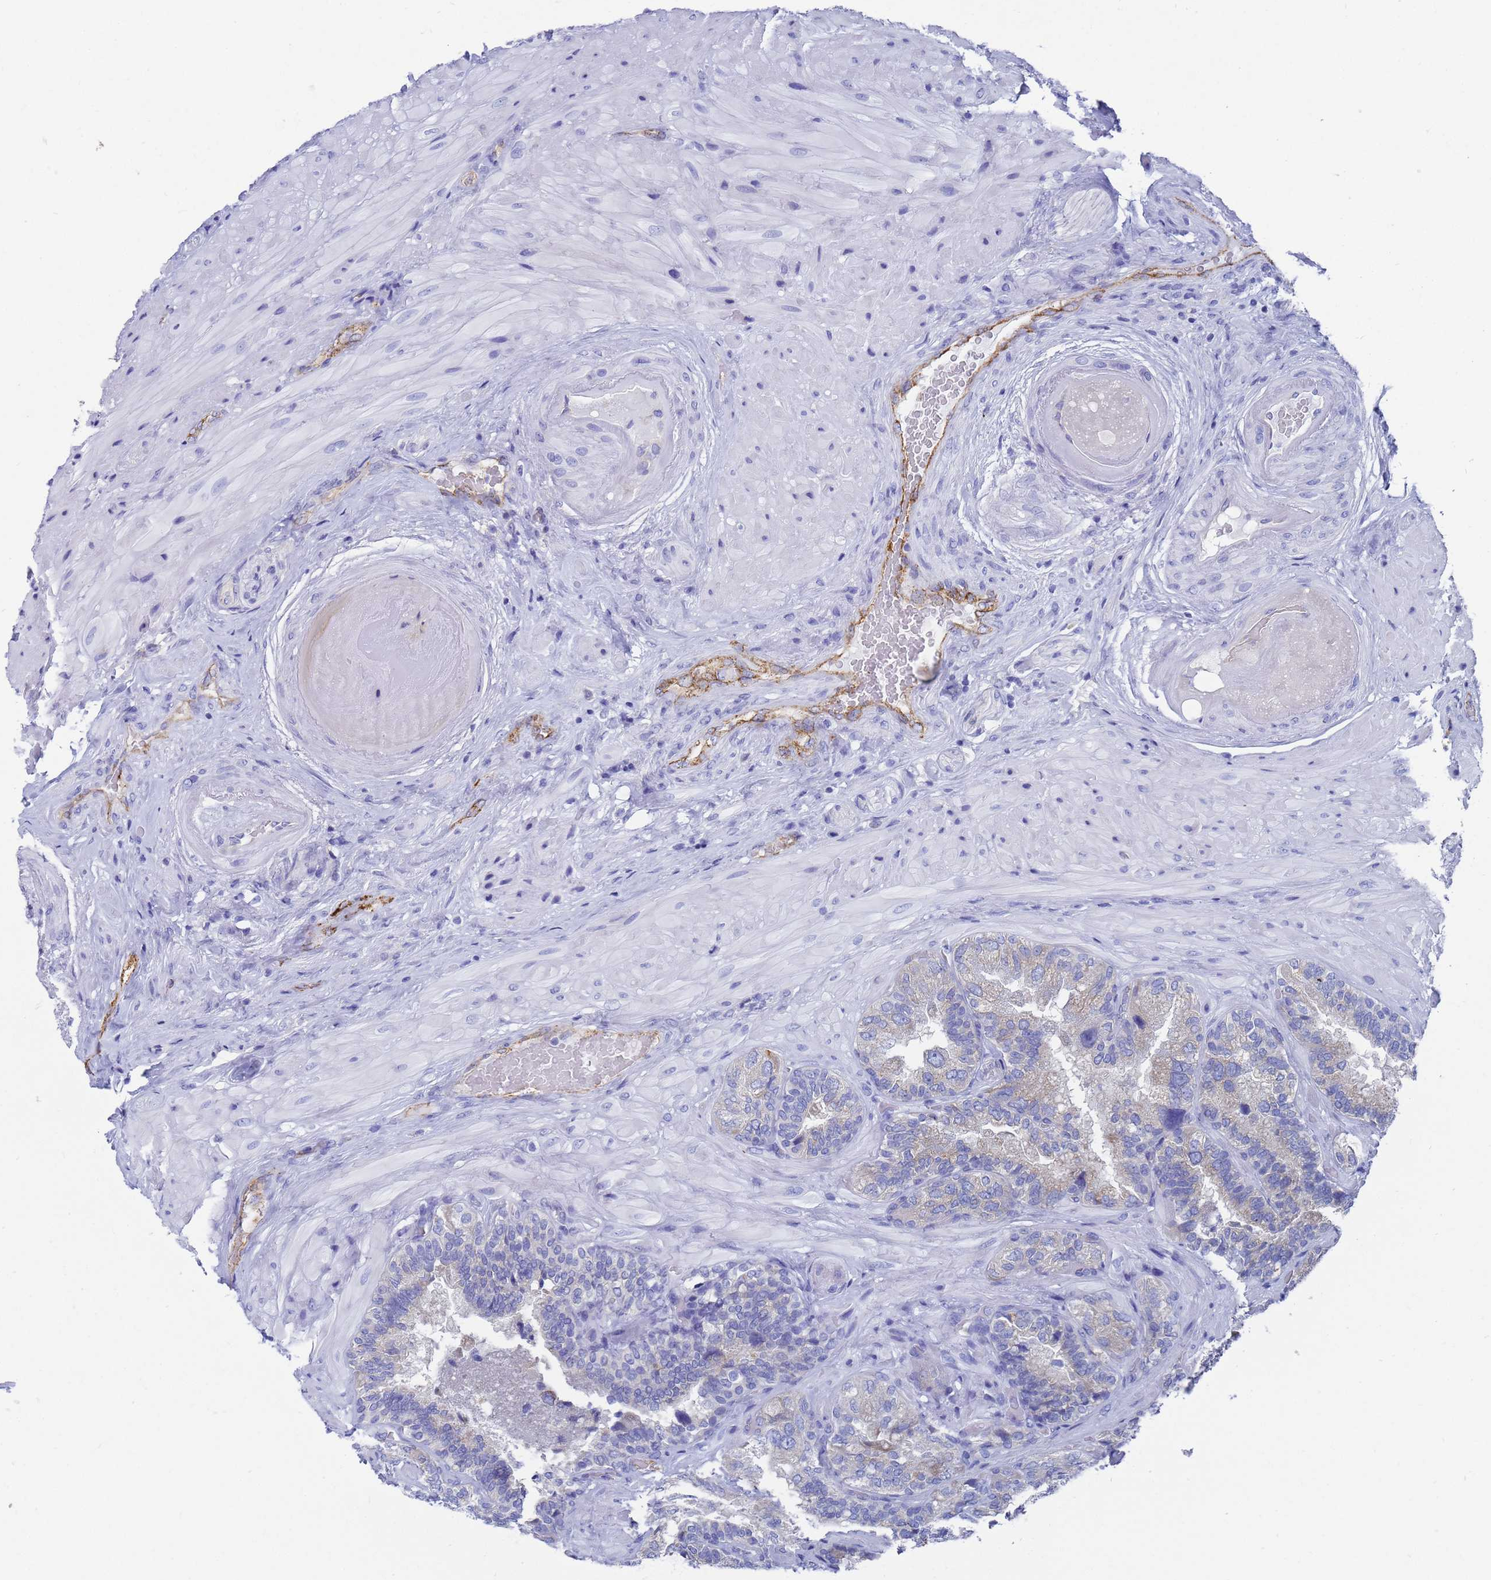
{"staining": {"intensity": "negative", "quantity": "none", "location": "none"}, "tissue": "seminal vesicle", "cell_type": "Glandular cells", "image_type": "normal", "snomed": [{"axis": "morphology", "description": "Normal tissue, NOS"}, {"axis": "topography", "description": "Prostate and seminal vesicle, NOS"}, {"axis": "topography", "description": "Prostate"}, {"axis": "topography", "description": "Seminal veicle"}], "caption": "The micrograph demonstrates no significant expression in glandular cells of seminal vesicle.", "gene": "TM4SF4", "patient": {"sex": "male", "age": 67}}